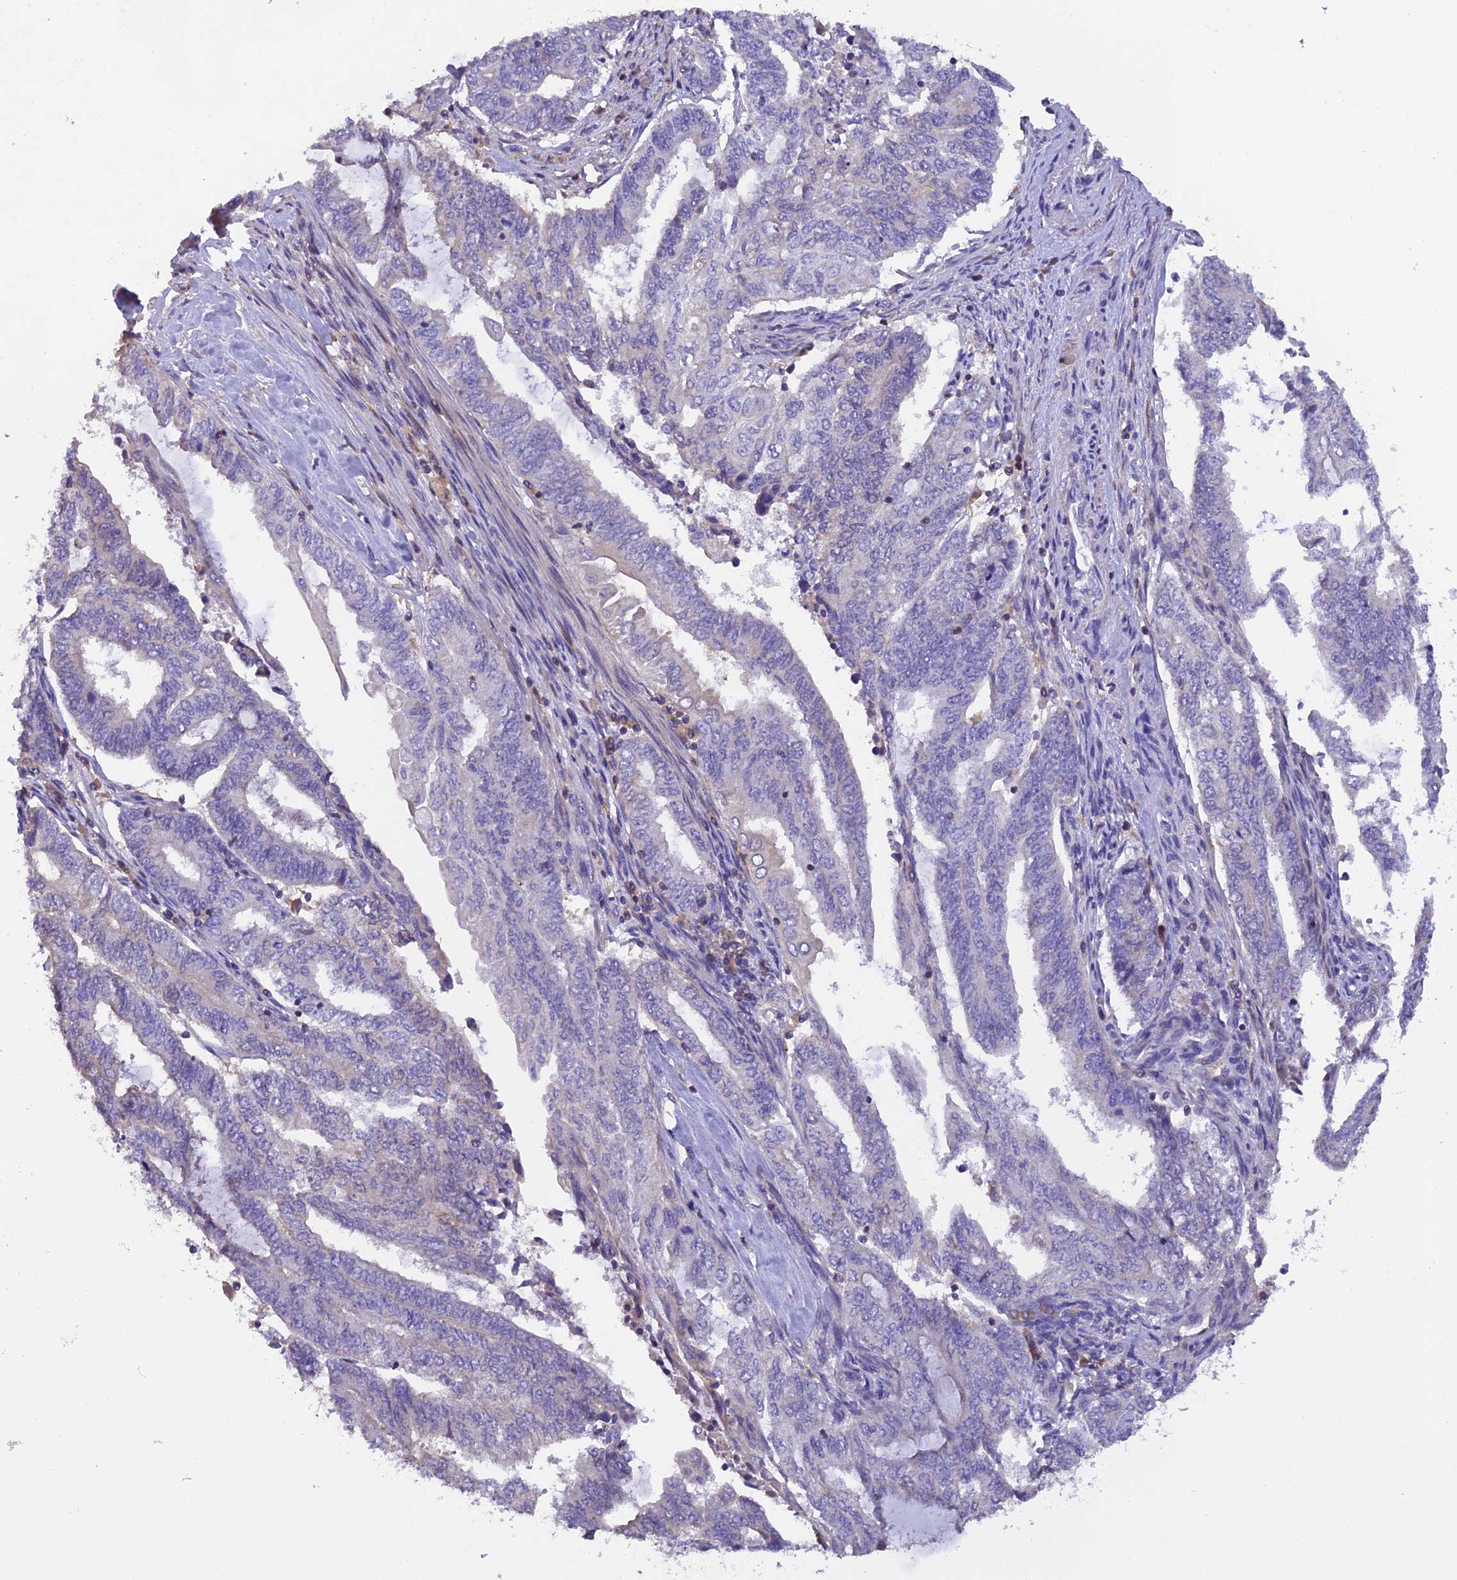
{"staining": {"intensity": "negative", "quantity": "none", "location": "none"}, "tissue": "endometrial cancer", "cell_type": "Tumor cells", "image_type": "cancer", "snomed": [{"axis": "morphology", "description": "Adenocarcinoma, NOS"}, {"axis": "topography", "description": "Uterus"}, {"axis": "topography", "description": "Endometrium"}], "caption": "The immunohistochemistry (IHC) micrograph has no significant staining in tumor cells of endometrial adenocarcinoma tissue. (DAB IHC visualized using brightfield microscopy, high magnification).", "gene": "LPXN", "patient": {"sex": "female", "age": 70}}